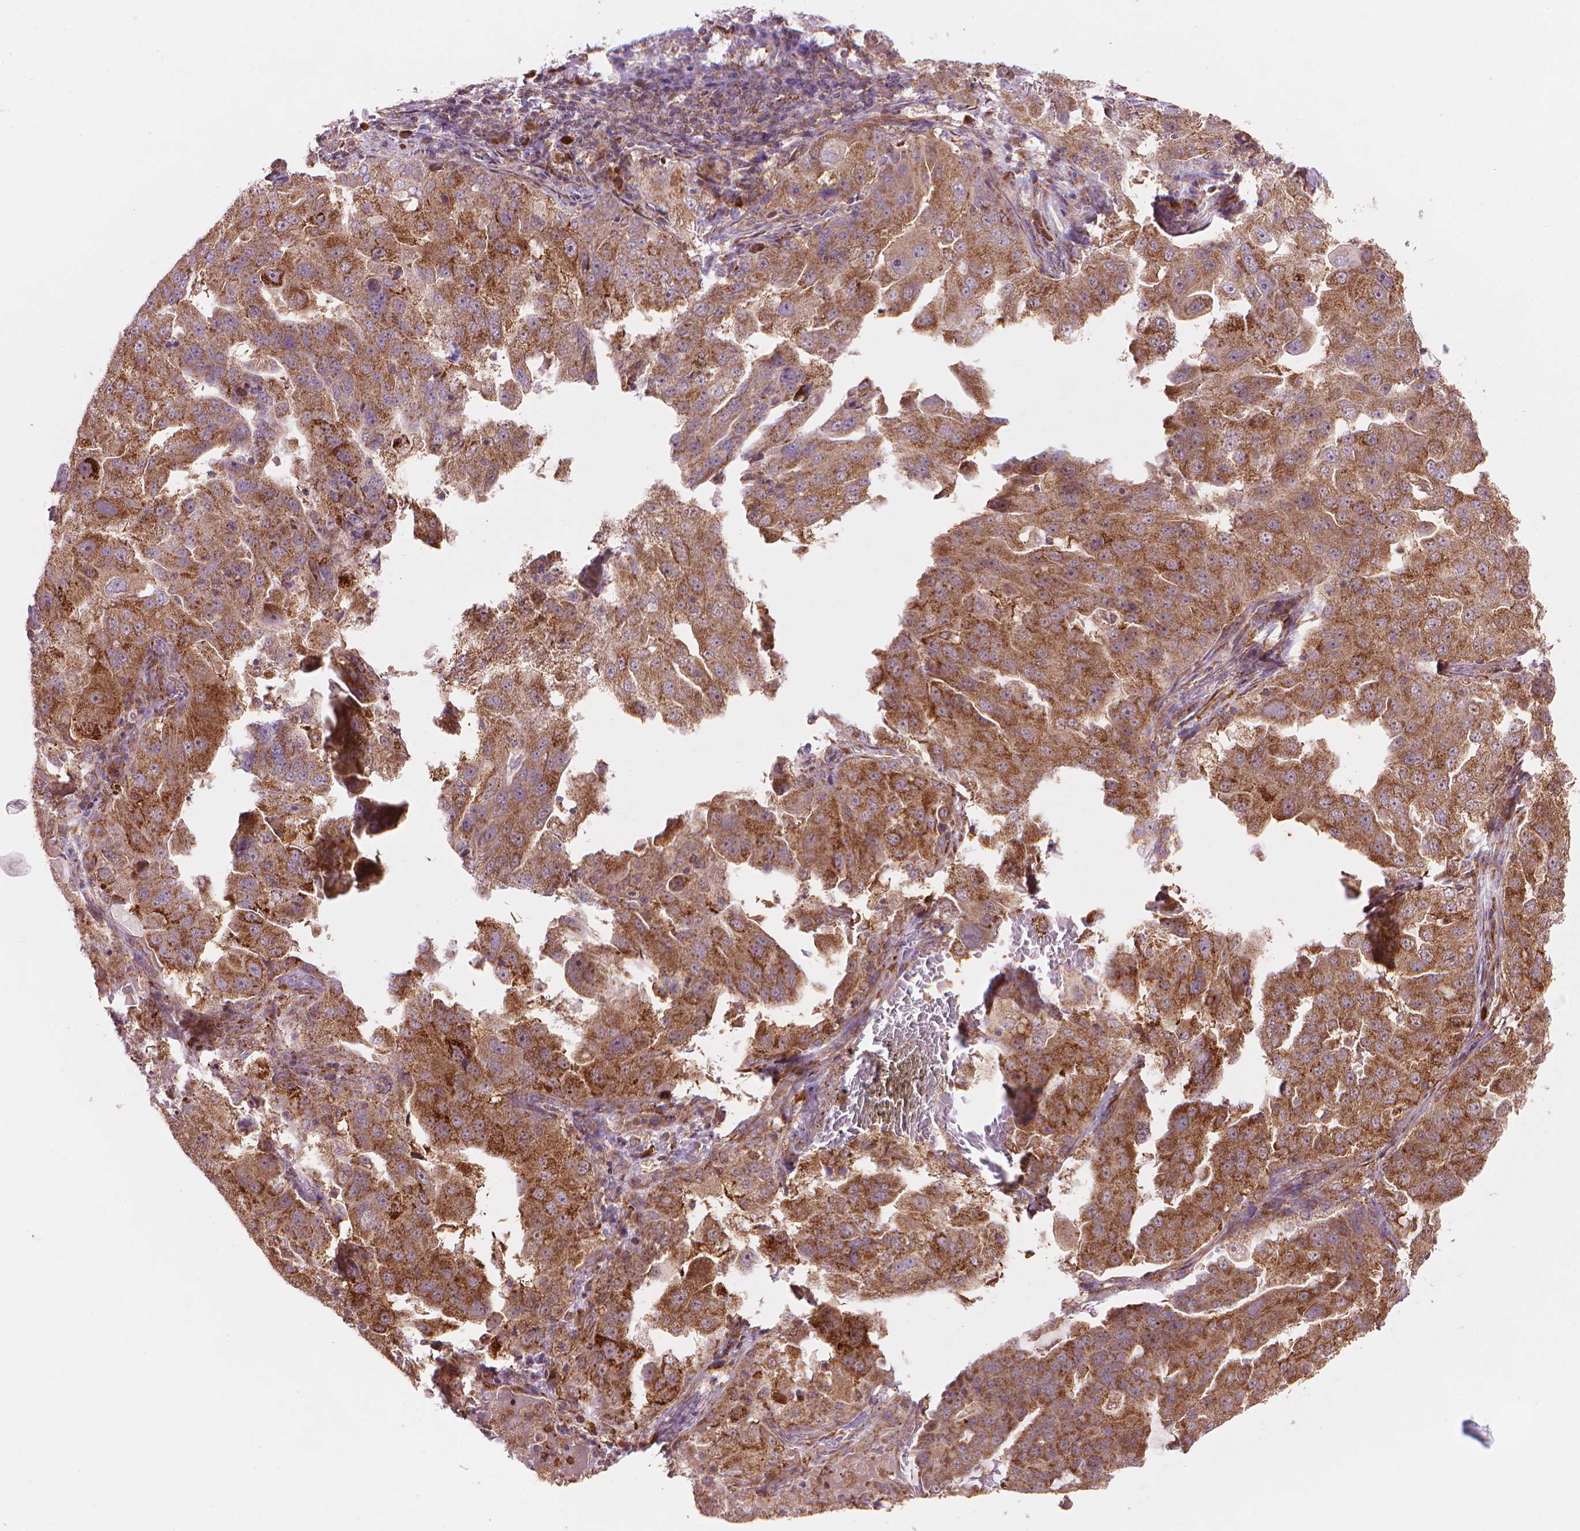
{"staining": {"intensity": "moderate", "quantity": "25%-75%", "location": "cytoplasmic/membranous"}, "tissue": "lung cancer", "cell_type": "Tumor cells", "image_type": "cancer", "snomed": [{"axis": "morphology", "description": "Adenocarcinoma, NOS"}, {"axis": "topography", "description": "Lung"}], "caption": "Protein analysis of lung adenocarcinoma tissue shows moderate cytoplasmic/membranous positivity in approximately 25%-75% of tumor cells.", "gene": "VARS2", "patient": {"sex": "female", "age": 61}}